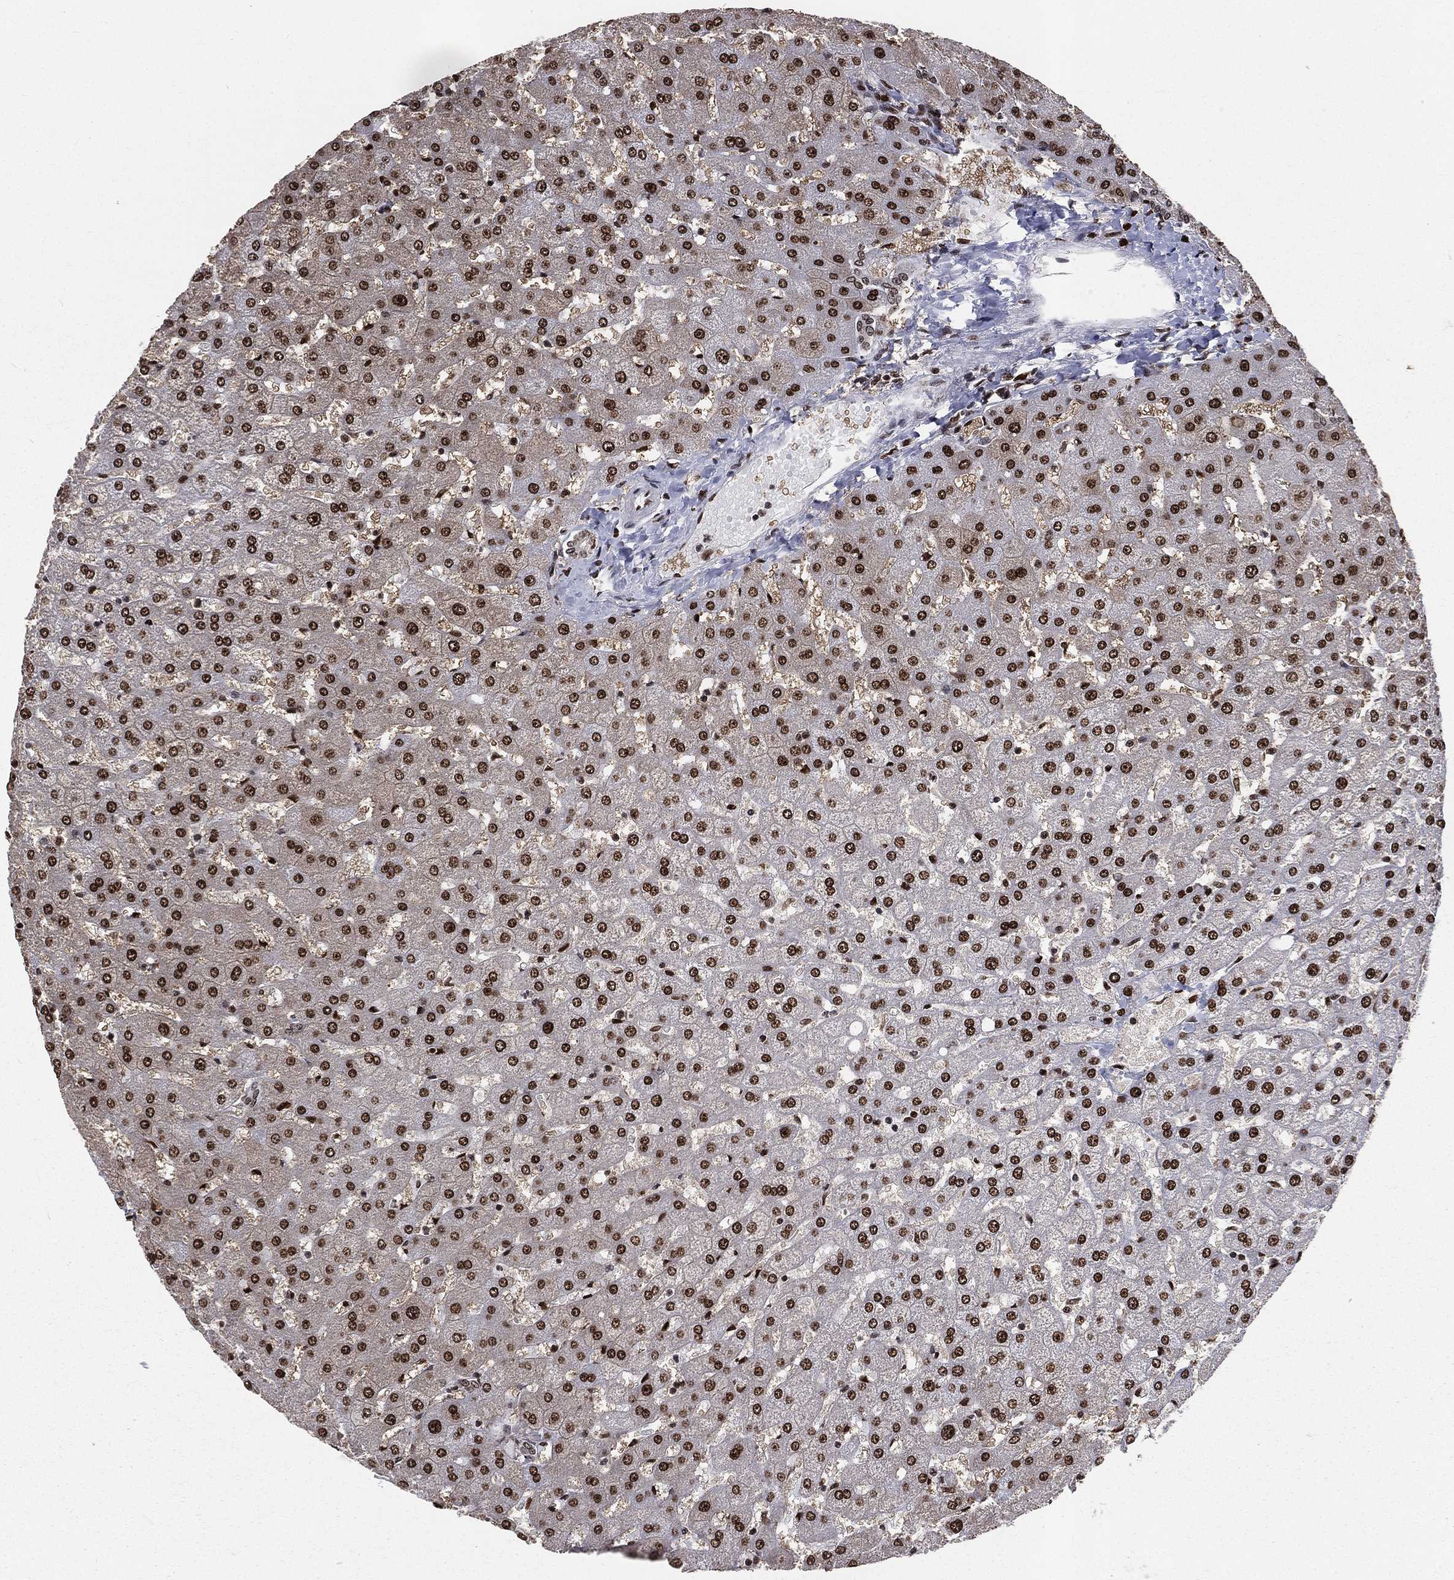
{"staining": {"intensity": "moderate", "quantity": "<25%", "location": "nuclear"}, "tissue": "liver", "cell_type": "Cholangiocytes", "image_type": "normal", "snomed": [{"axis": "morphology", "description": "Normal tissue, NOS"}, {"axis": "topography", "description": "Liver"}], "caption": "IHC image of benign liver: human liver stained using immunohistochemistry (IHC) displays low levels of moderate protein expression localized specifically in the nuclear of cholangiocytes, appearing as a nuclear brown color.", "gene": "POLB", "patient": {"sex": "female", "age": 50}}